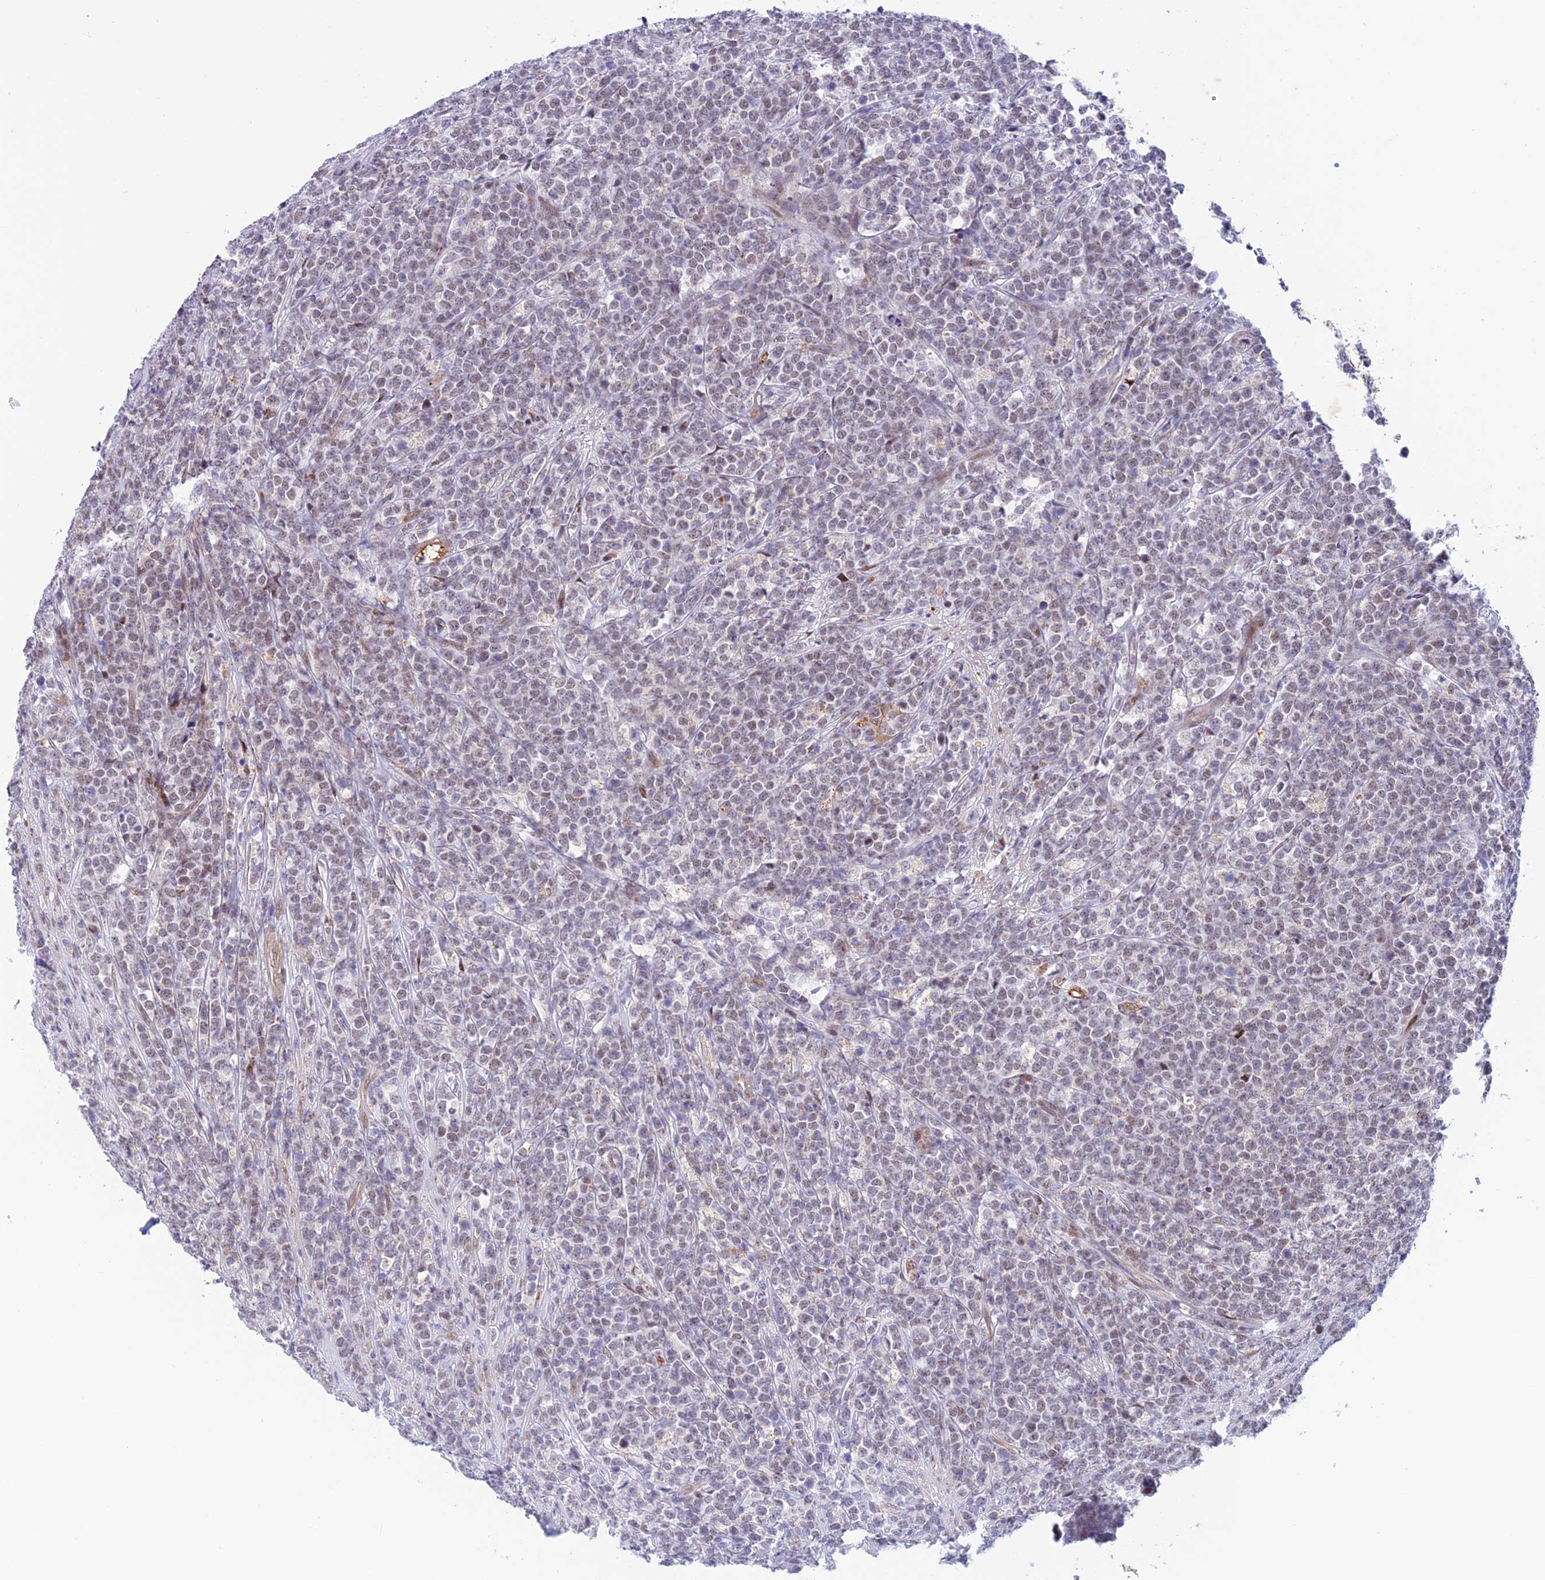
{"staining": {"intensity": "weak", "quantity": "<25%", "location": "nuclear"}, "tissue": "lymphoma", "cell_type": "Tumor cells", "image_type": "cancer", "snomed": [{"axis": "morphology", "description": "Malignant lymphoma, non-Hodgkin's type, High grade"}, {"axis": "topography", "description": "Small intestine"}], "caption": "This is an IHC histopathology image of lymphoma. There is no expression in tumor cells.", "gene": "WDR55", "patient": {"sex": "male", "age": 8}}